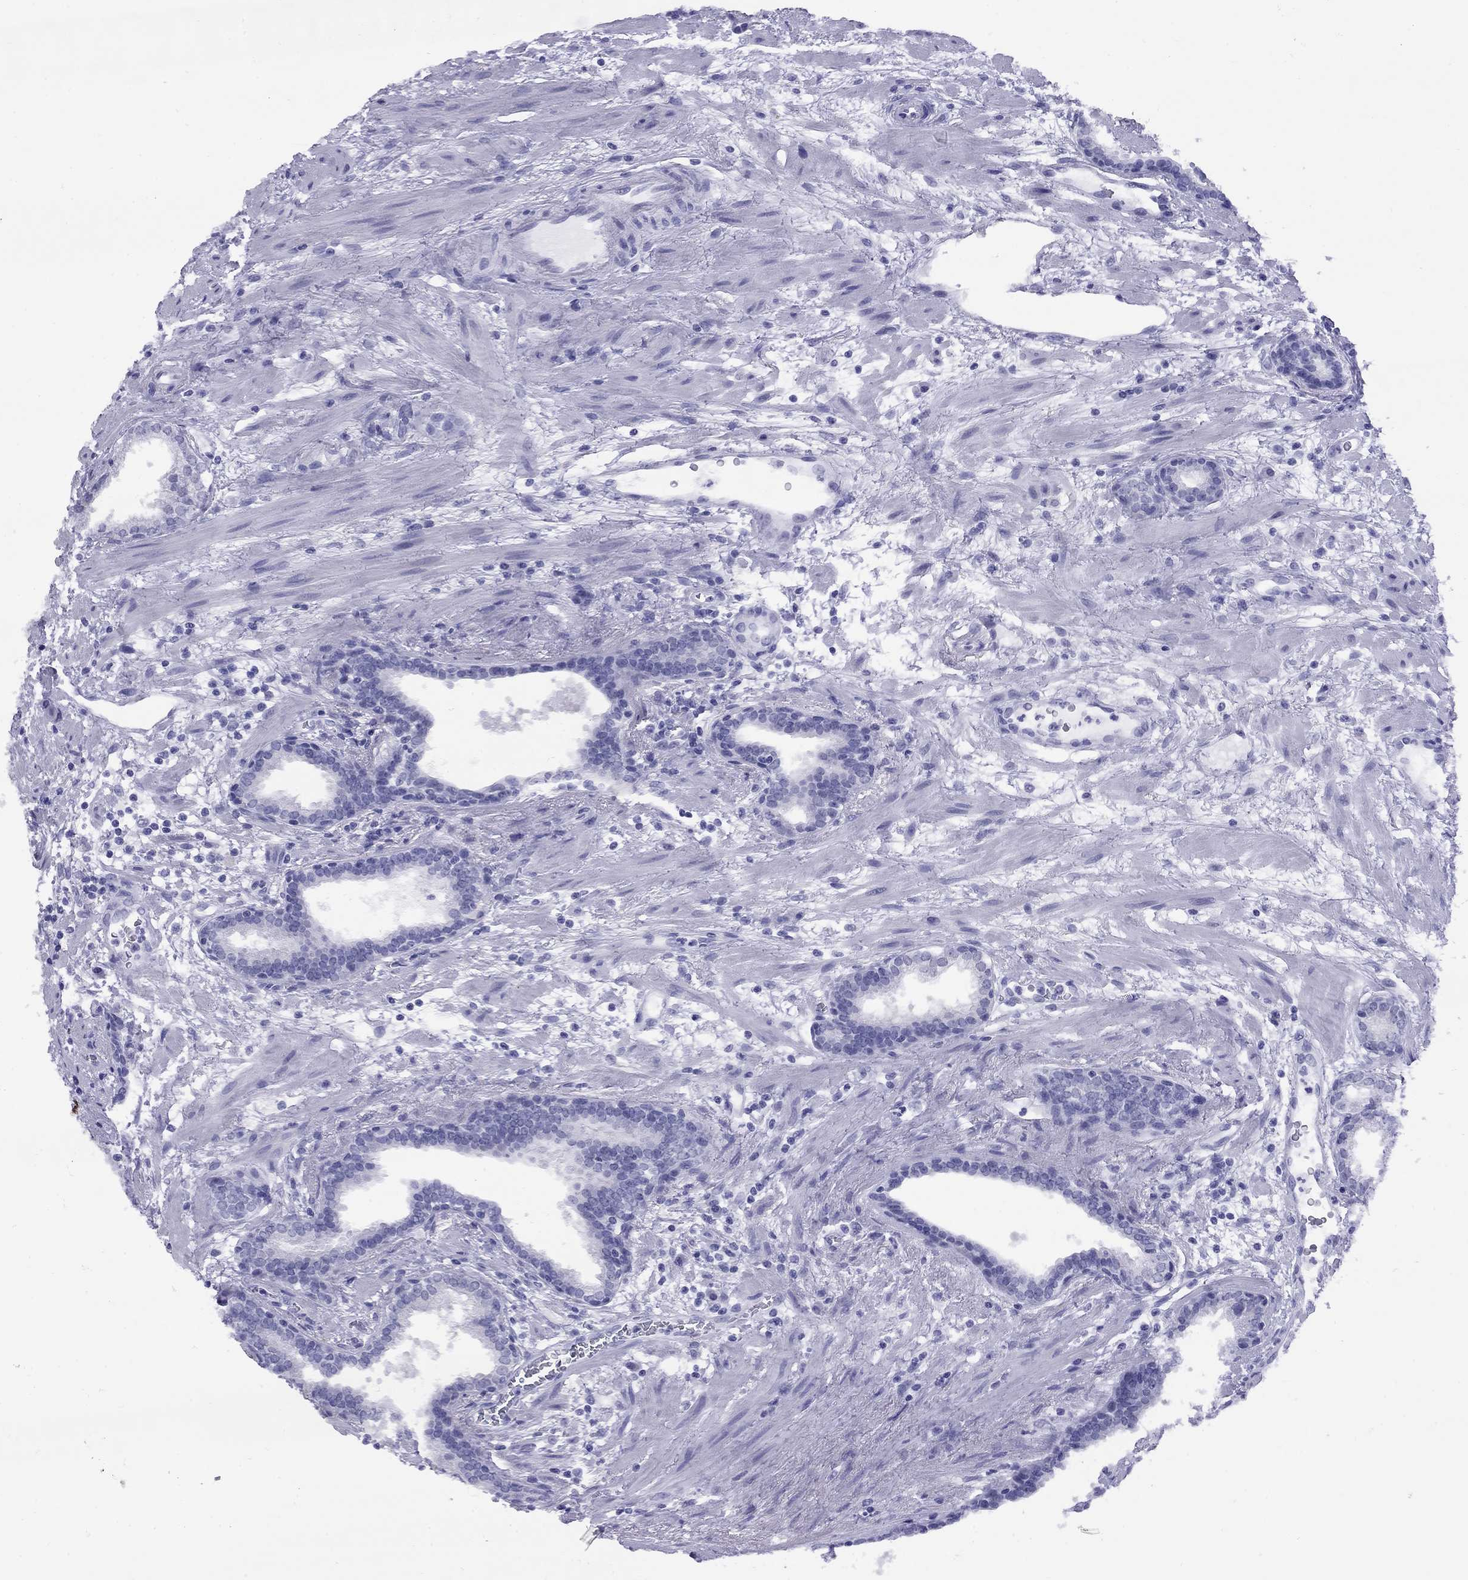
{"staining": {"intensity": "negative", "quantity": "none", "location": "none"}, "tissue": "prostate cancer", "cell_type": "Tumor cells", "image_type": "cancer", "snomed": [{"axis": "morphology", "description": "Adenocarcinoma, NOS"}, {"axis": "topography", "description": "Prostate"}], "caption": "There is no significant positivity in tumor cells of prostate cancer.", "gene": "LYAR", "patient": {"sex": "male", "age": 66}}